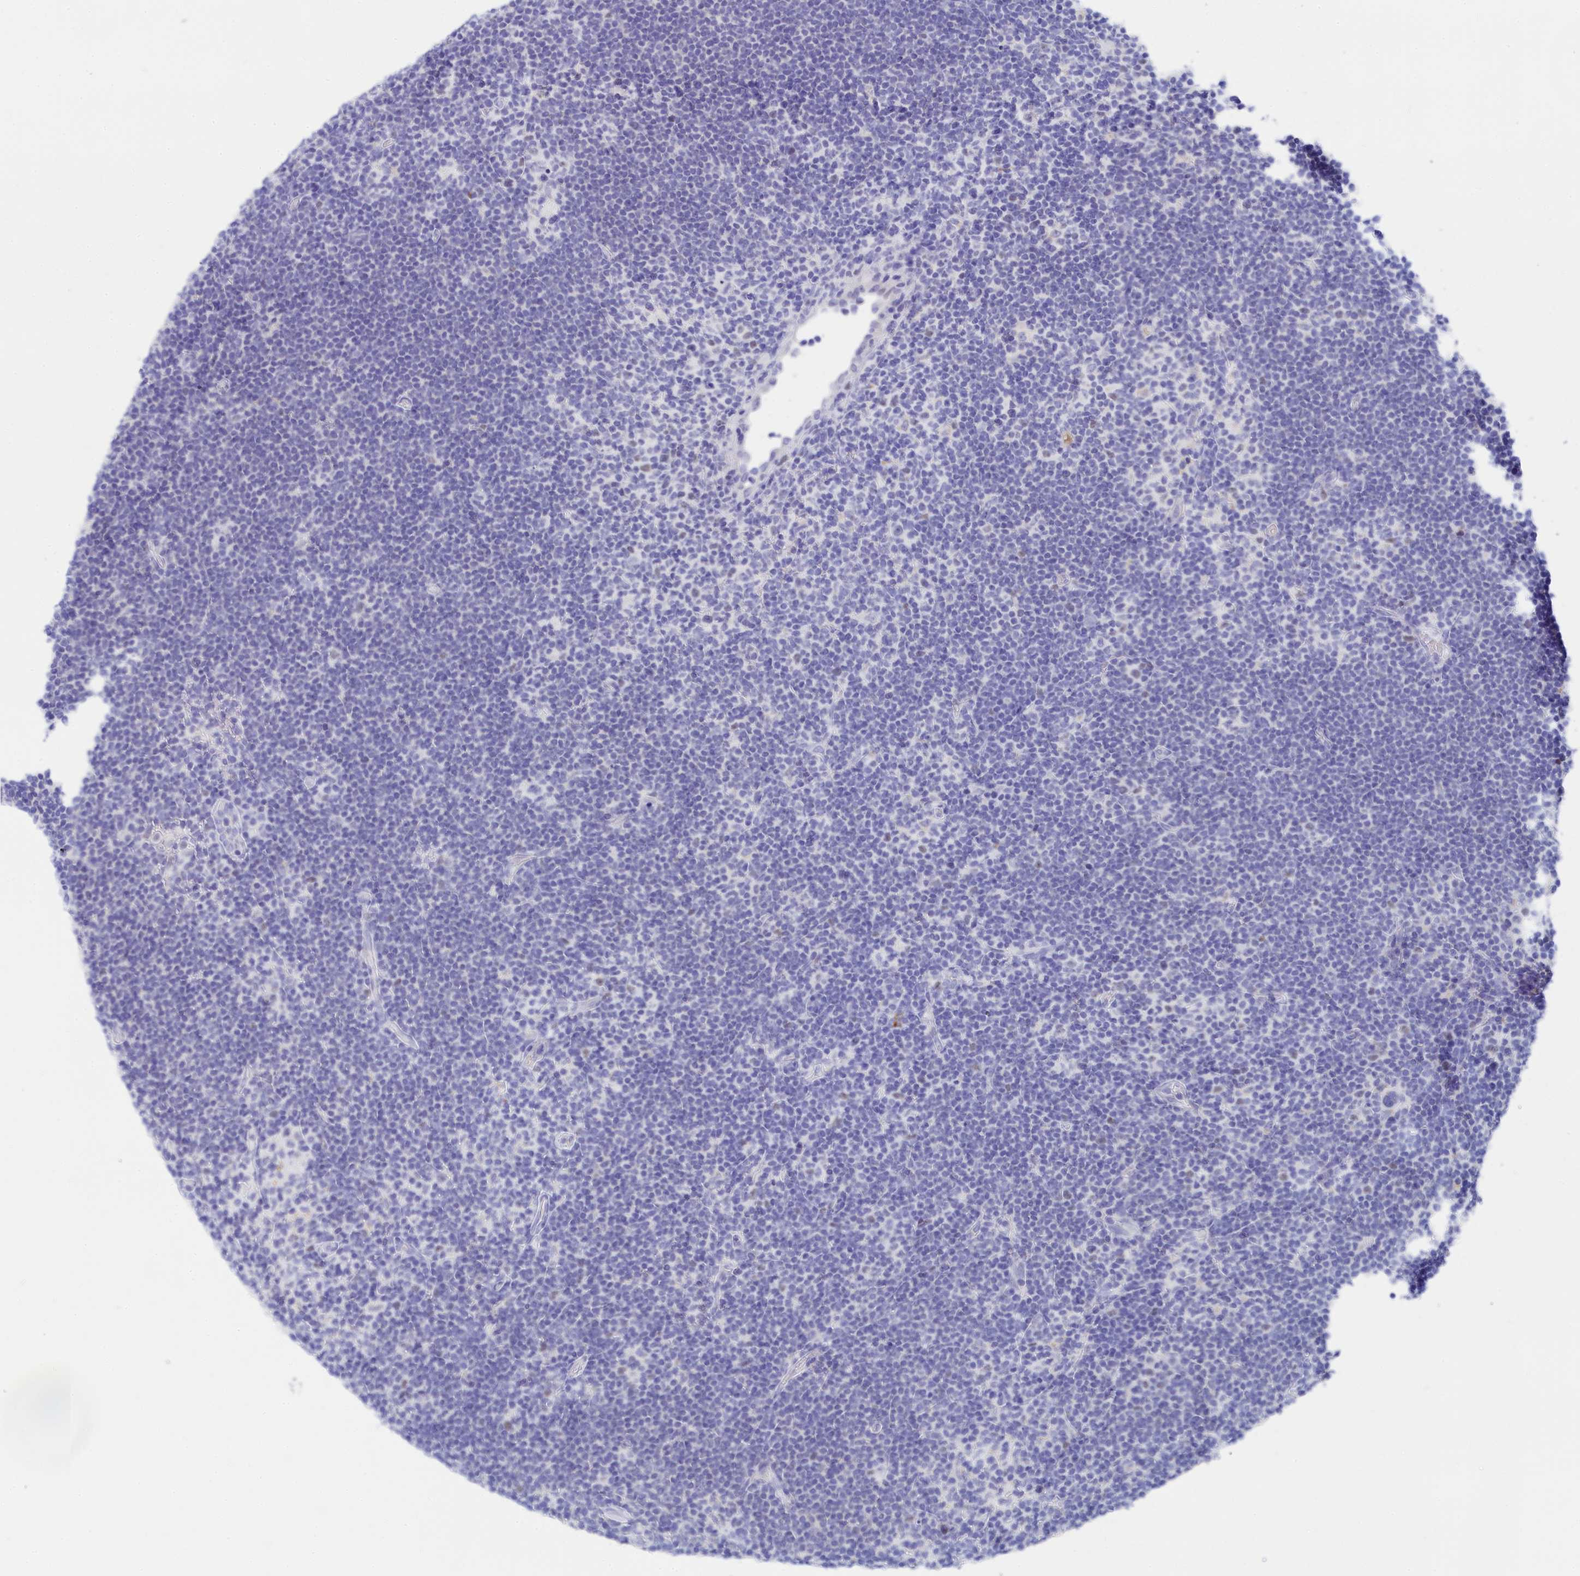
{"staining": {"intensity": "negative", "quantity": "none", "location": "none"}, "tissue": "lymphoma", "cell_type": "Tumor cells", "image_type": "cancer", "snomed": [{"axis": "morphology", "description": "Hodgkin's disease, NOS"}, {"axis": "topography", "description": "Lymph node"}], "caption": "Image shows no significant protein expression in tumor cells of Hodgkin's disease.", "gene": "TRIM10", "patient": {"sex": "female", "age": 57}}